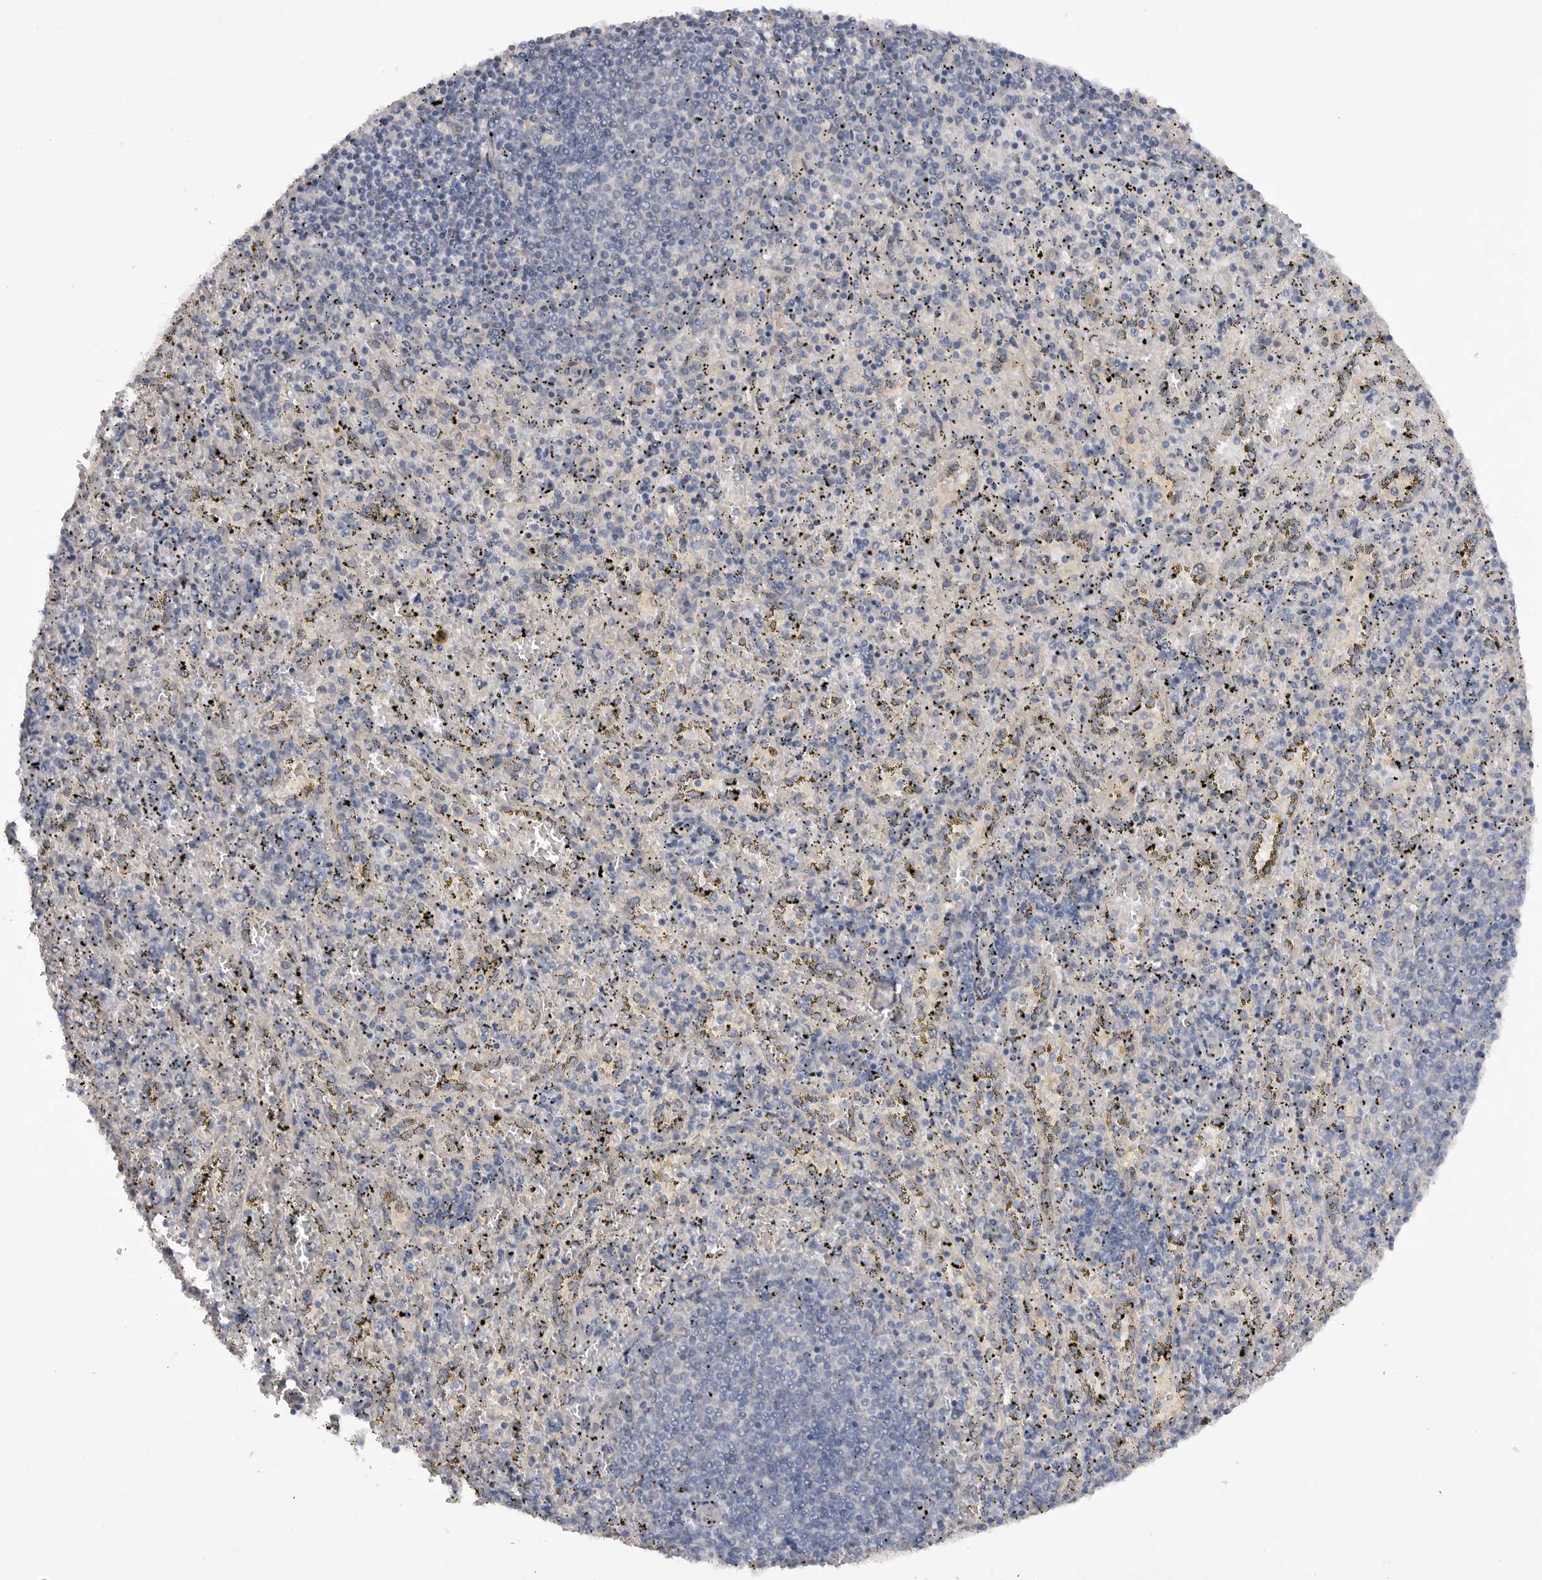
{"staining": {"intensity": "negative", "quantity": "none", "location": "none"}, "tissue": "spleen", "cell_type": "Cells in red pulp", "image_type": "normal", "snomed": [{"axis": "morphology", "description": "Normal tissue, NOS"}, {"axis": "topography", "description": "Spleen"}], "caption": "The photomicrograph displays no significant positivity in cells in red pulp of spleen.", "gene": "DHDDS", "patient": {"sex": "male", "age": 11}}